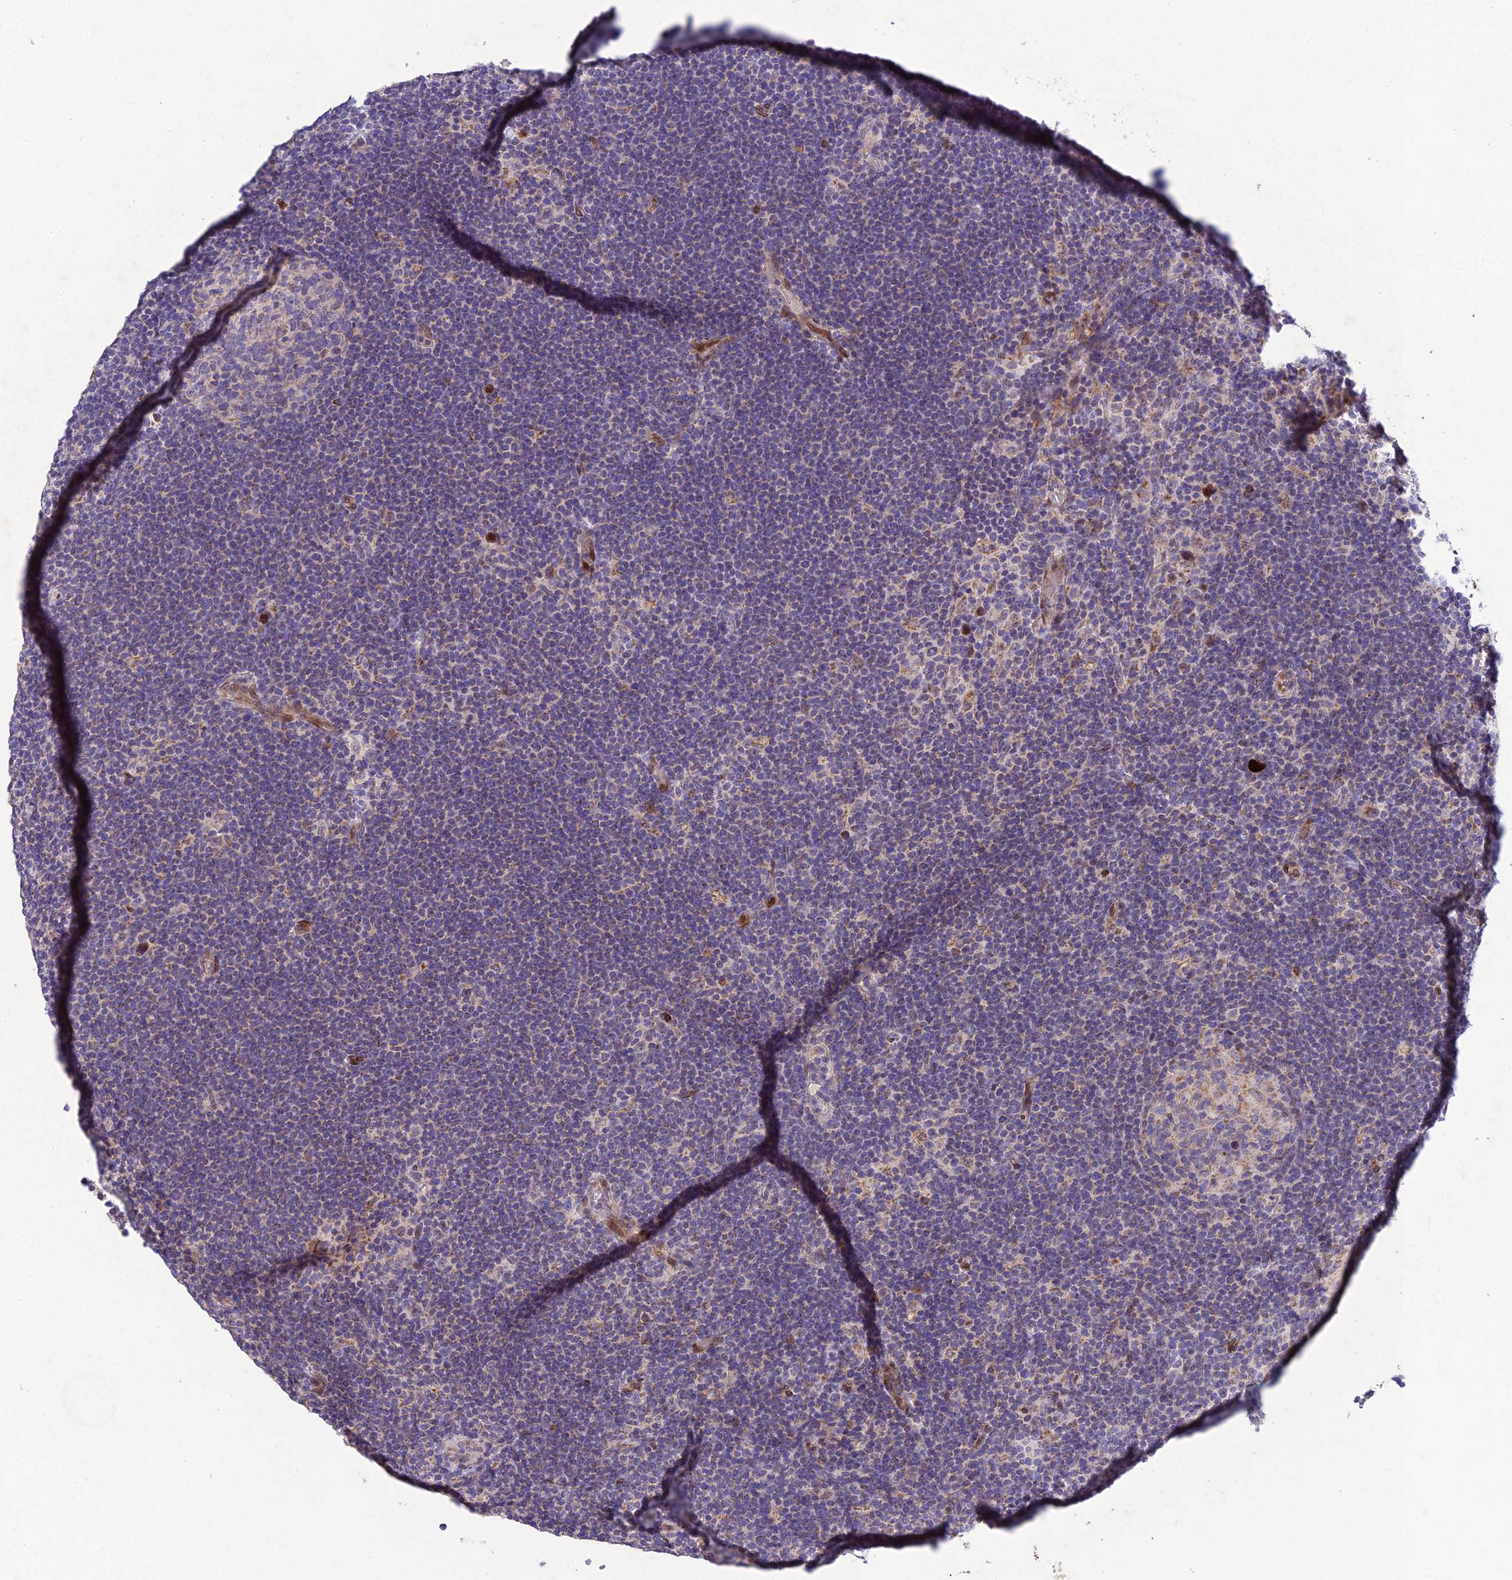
{"staining": {"intensity": "negative", "quantity": "none", "location": "none"}, "tissue": "lymphoma", "cell_type": "Tumor cells", "image_type": "cancer", "snomed": [{"axis": "morphology", "description": "Hodgkin's disease, NOS"}, {"axis": "topography", "description": "Lymph node"}], "caption": "Immunohistochemistry photomicrograph of Hodgkin's disease stained for a protein (brown), which shows no staining in tumor cells.", "gene": "MGAT2", "patient": {"sex": "female", "age": 57}}